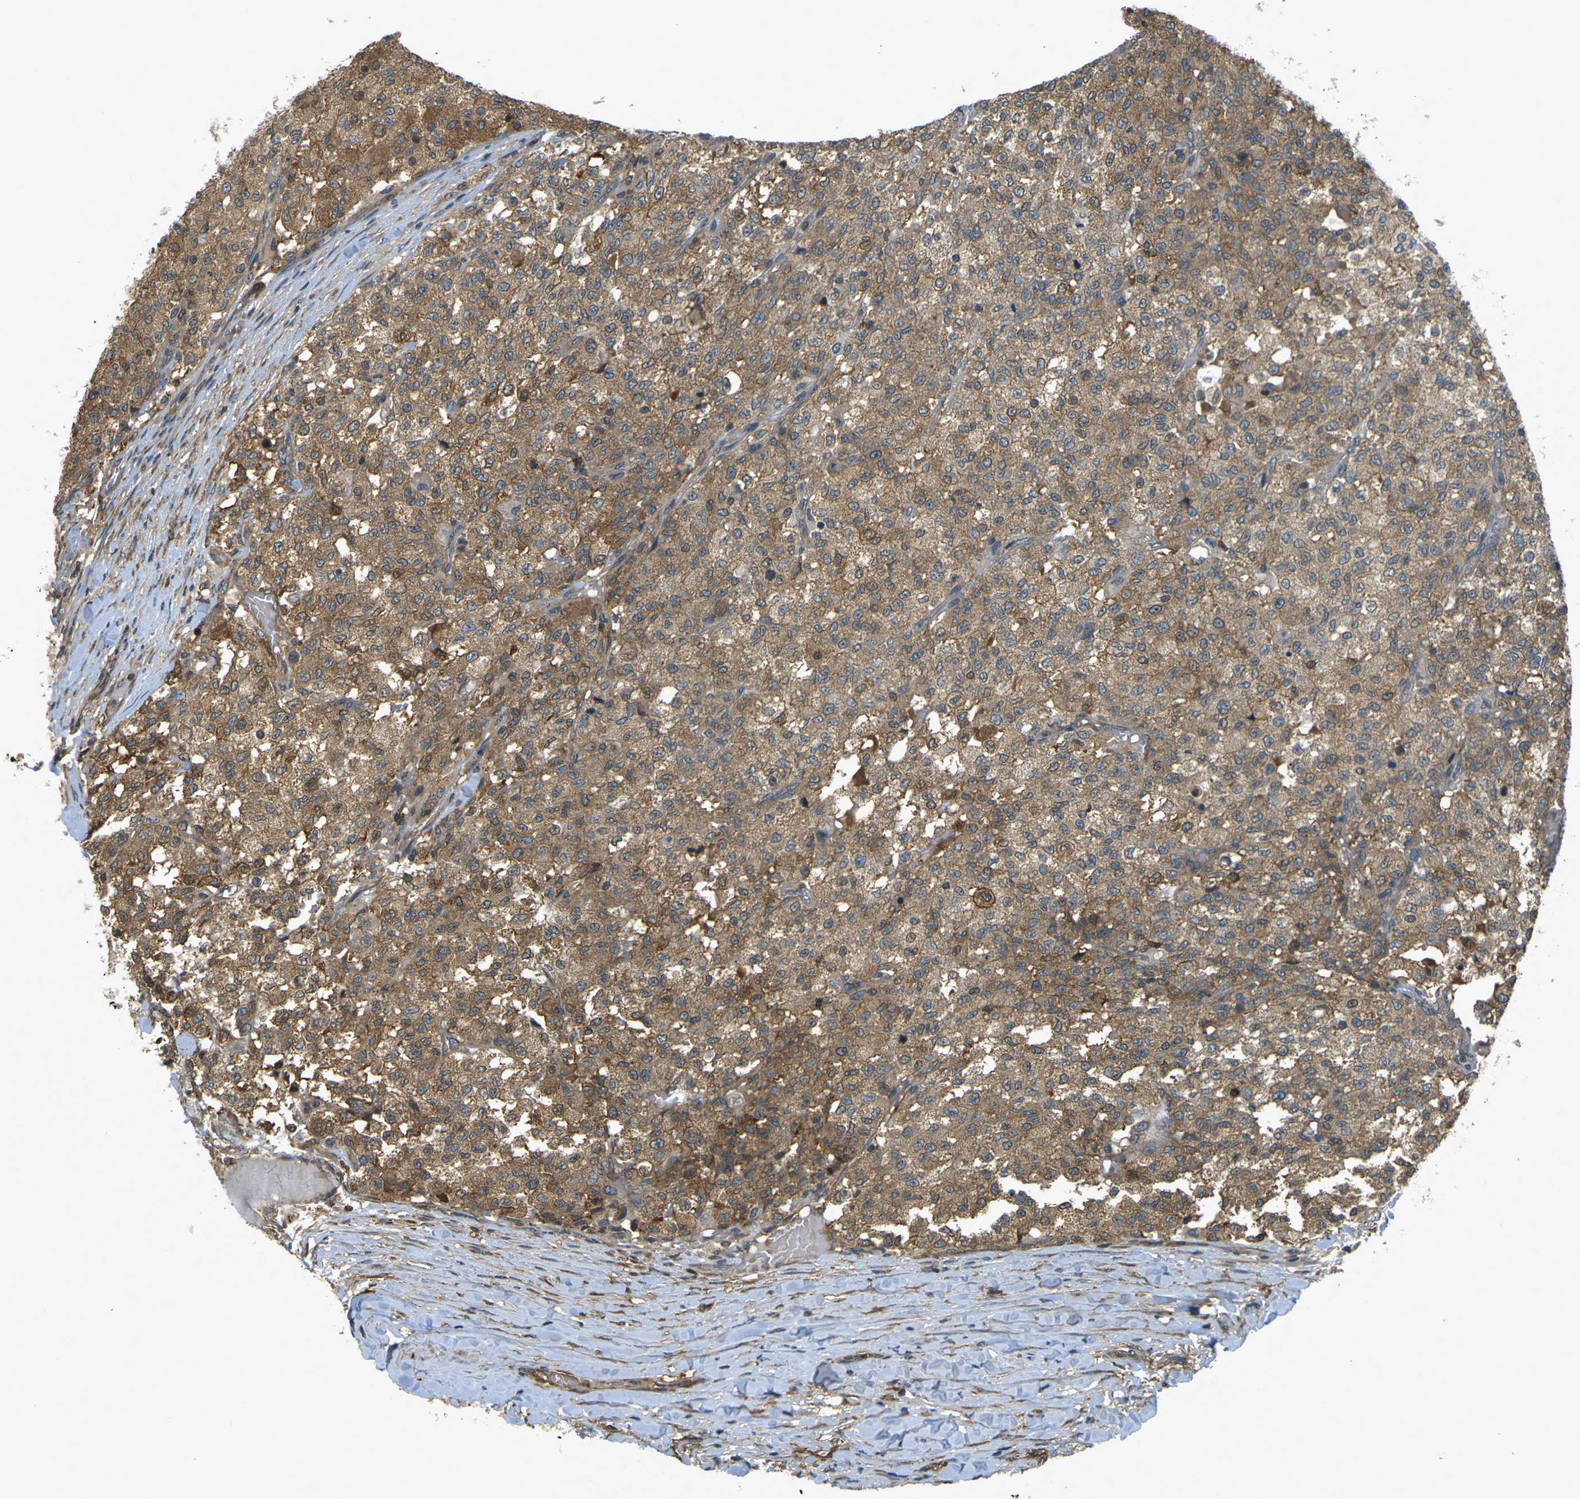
{"staining": {"intensity": "moderate", "quantity": ">75%", "location": "cytoplasmic/membranous"}, "tissue": "testis cancer", "cell_type": "Tumor cells", "image_type": "cancer", "snomed": [{"axis": "morphology", "description": "Seminoma, NOS"}, {"axis": "topography", "description": "Testis"}], "caption": "Testis cancer (seminoma) stained with a protein marker demonstrates moderate staining in tumor cells.", "gene": "CAST", "patient": {"sex": "male", "age": 59}}